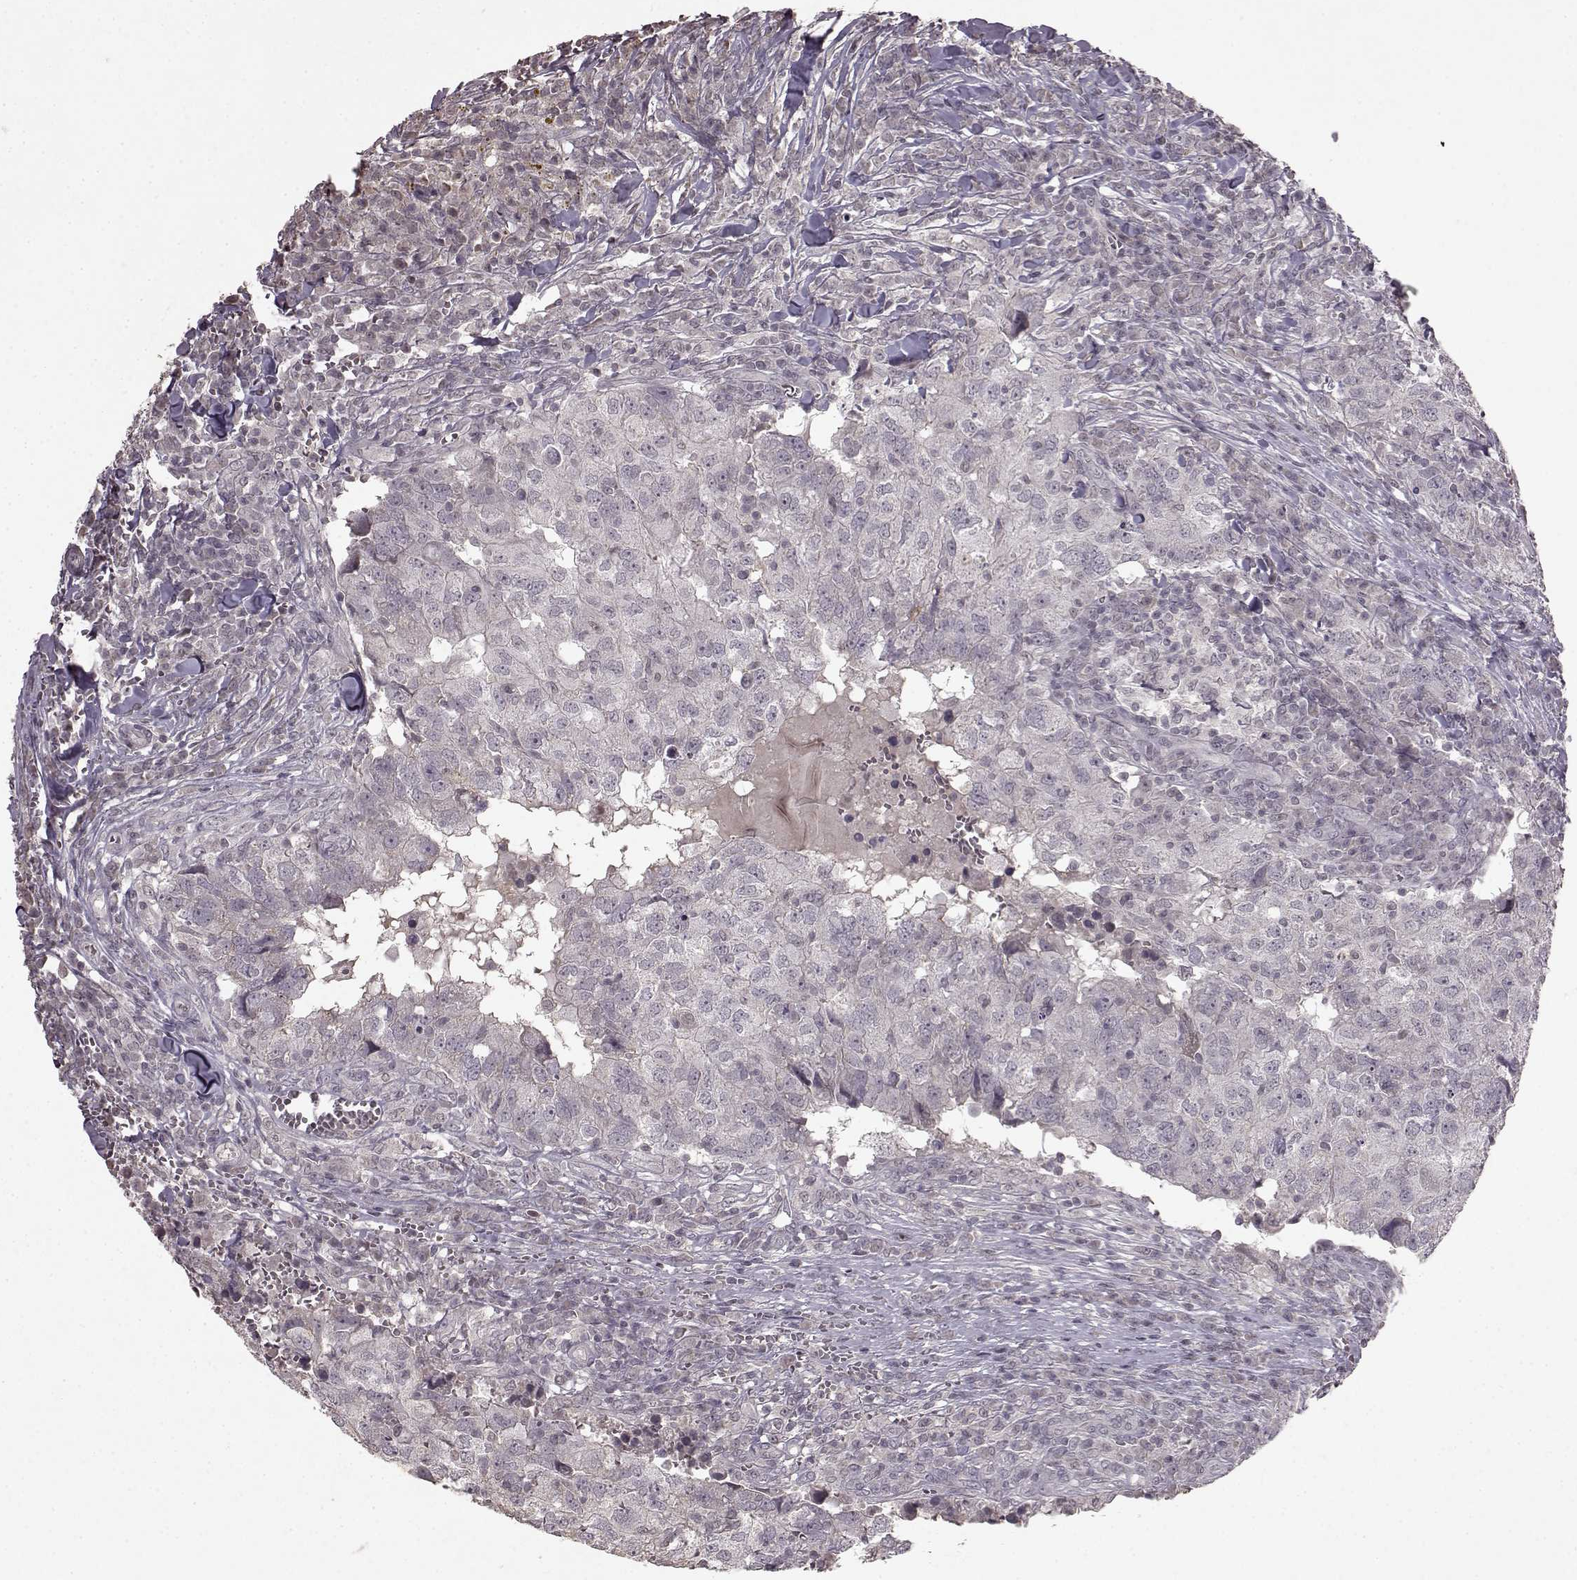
{"staining": {"intensity": "negative", "quantity": "none", "location": "none"}, "tissue": "breast cancer", "cell_type": "Tumor cells", "image_type": "cancer", "snomed": [{"axis": "morphology", "description": "Duct carcinoma"}, {"axis": "topography", "description": "Breast"}], "caption": "DAB (3,3'-diaminobenzidine) immunohistochemical staining of breast cancer shows no significant staining in tumor cells.", "gene": "LHB", "patient": {"sex": "female", "age": 30}}